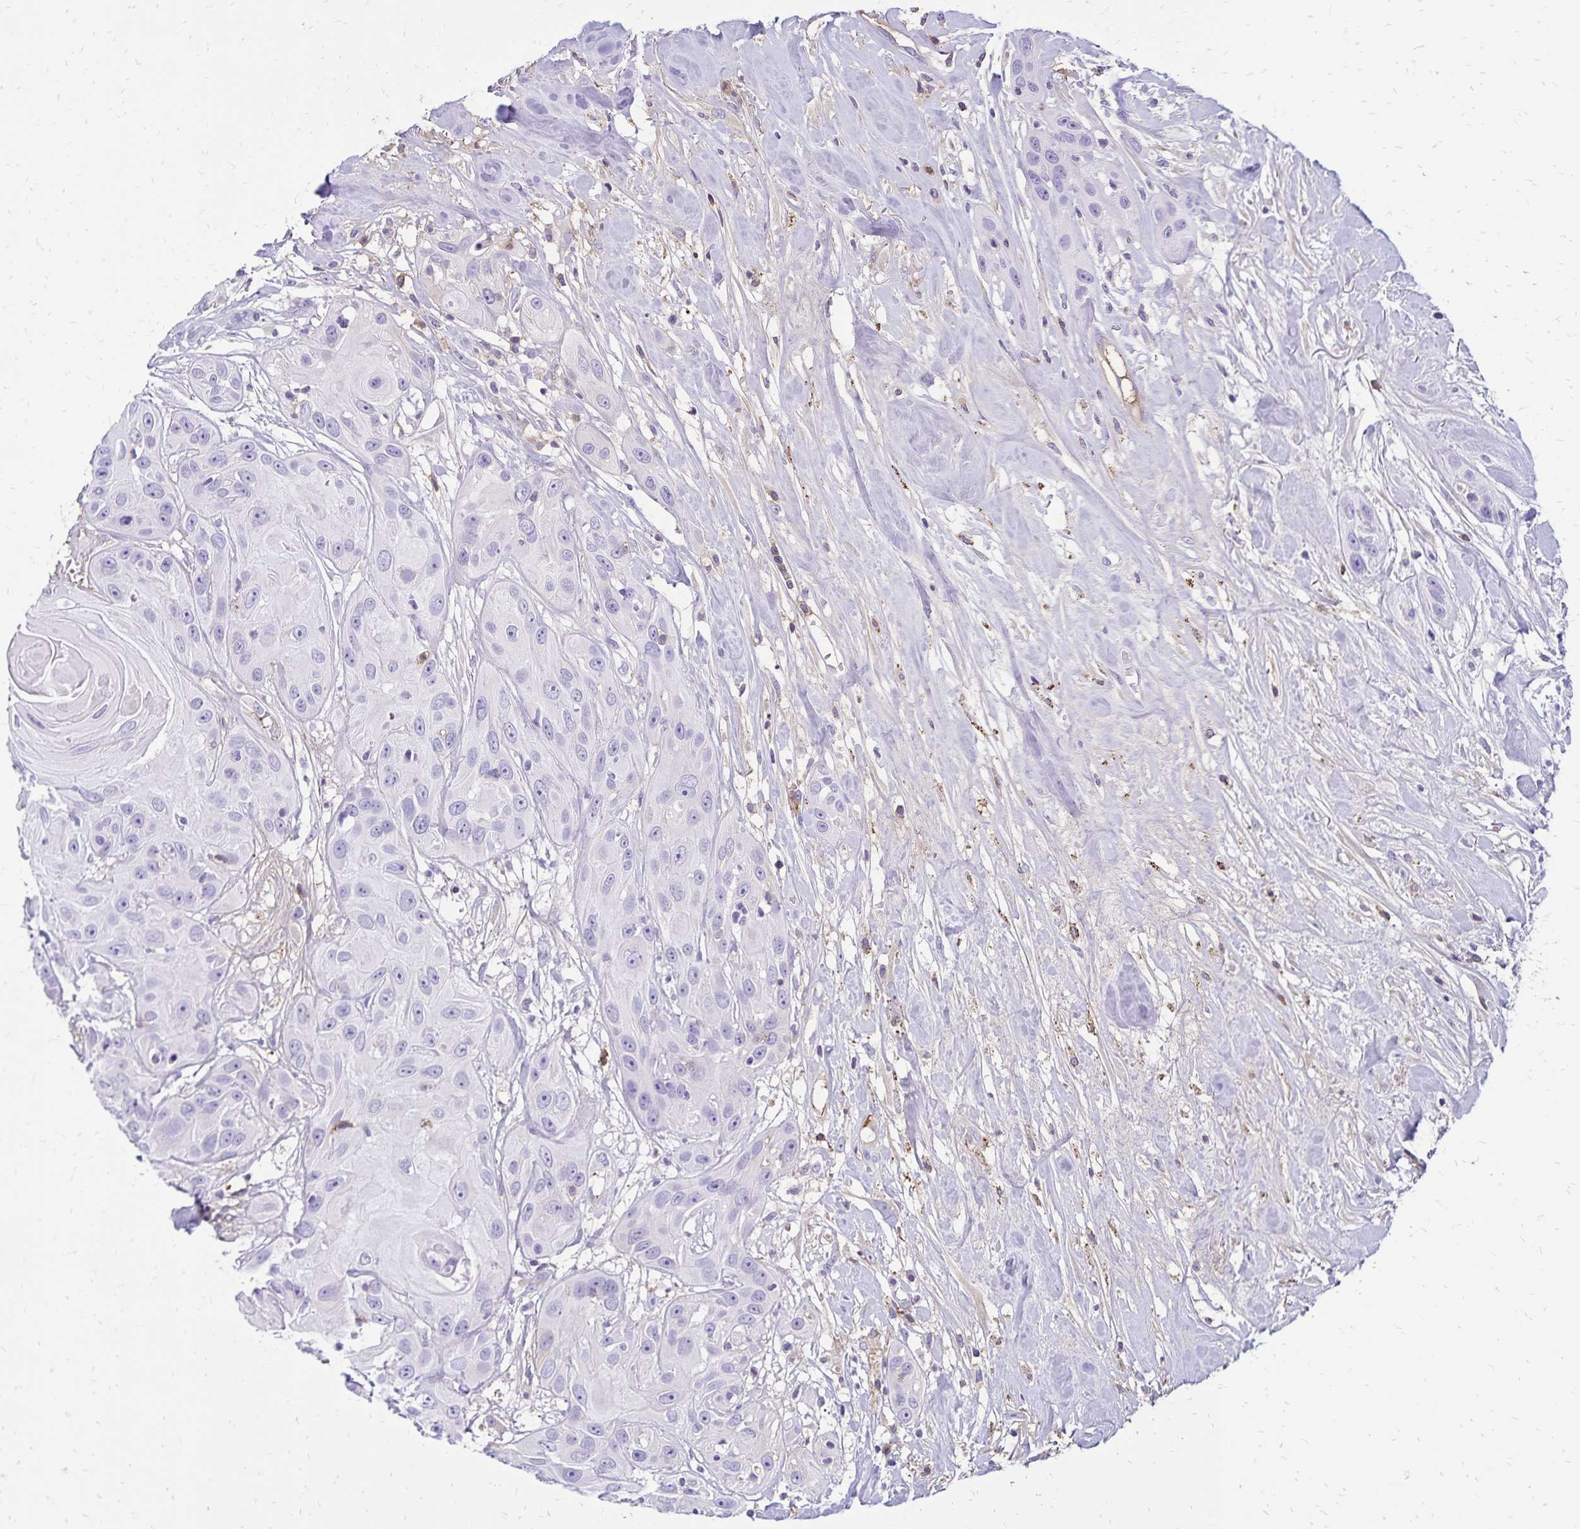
{"staining": {"intensity": "negative", "quantity": "none", "location": "none"}, "tissue": "head and neck cancer", "cell_type": "Tumor cells", "image_type": "cancer", "snomed": [{"axis": "morphology", "description": "Squamous cell carcinoma, NOS"}, {"axis": "topography", "description": "Oral tissue"}, {"axis": "topography", "description": "Head-Neck"}], "caption": "Immunohistochemical staining of human squamous cell carcinoma (head and neck) shows no significant staining in tumor cells.", "gene": "CD27", "patient": {"sex": "male", "age": 77}}